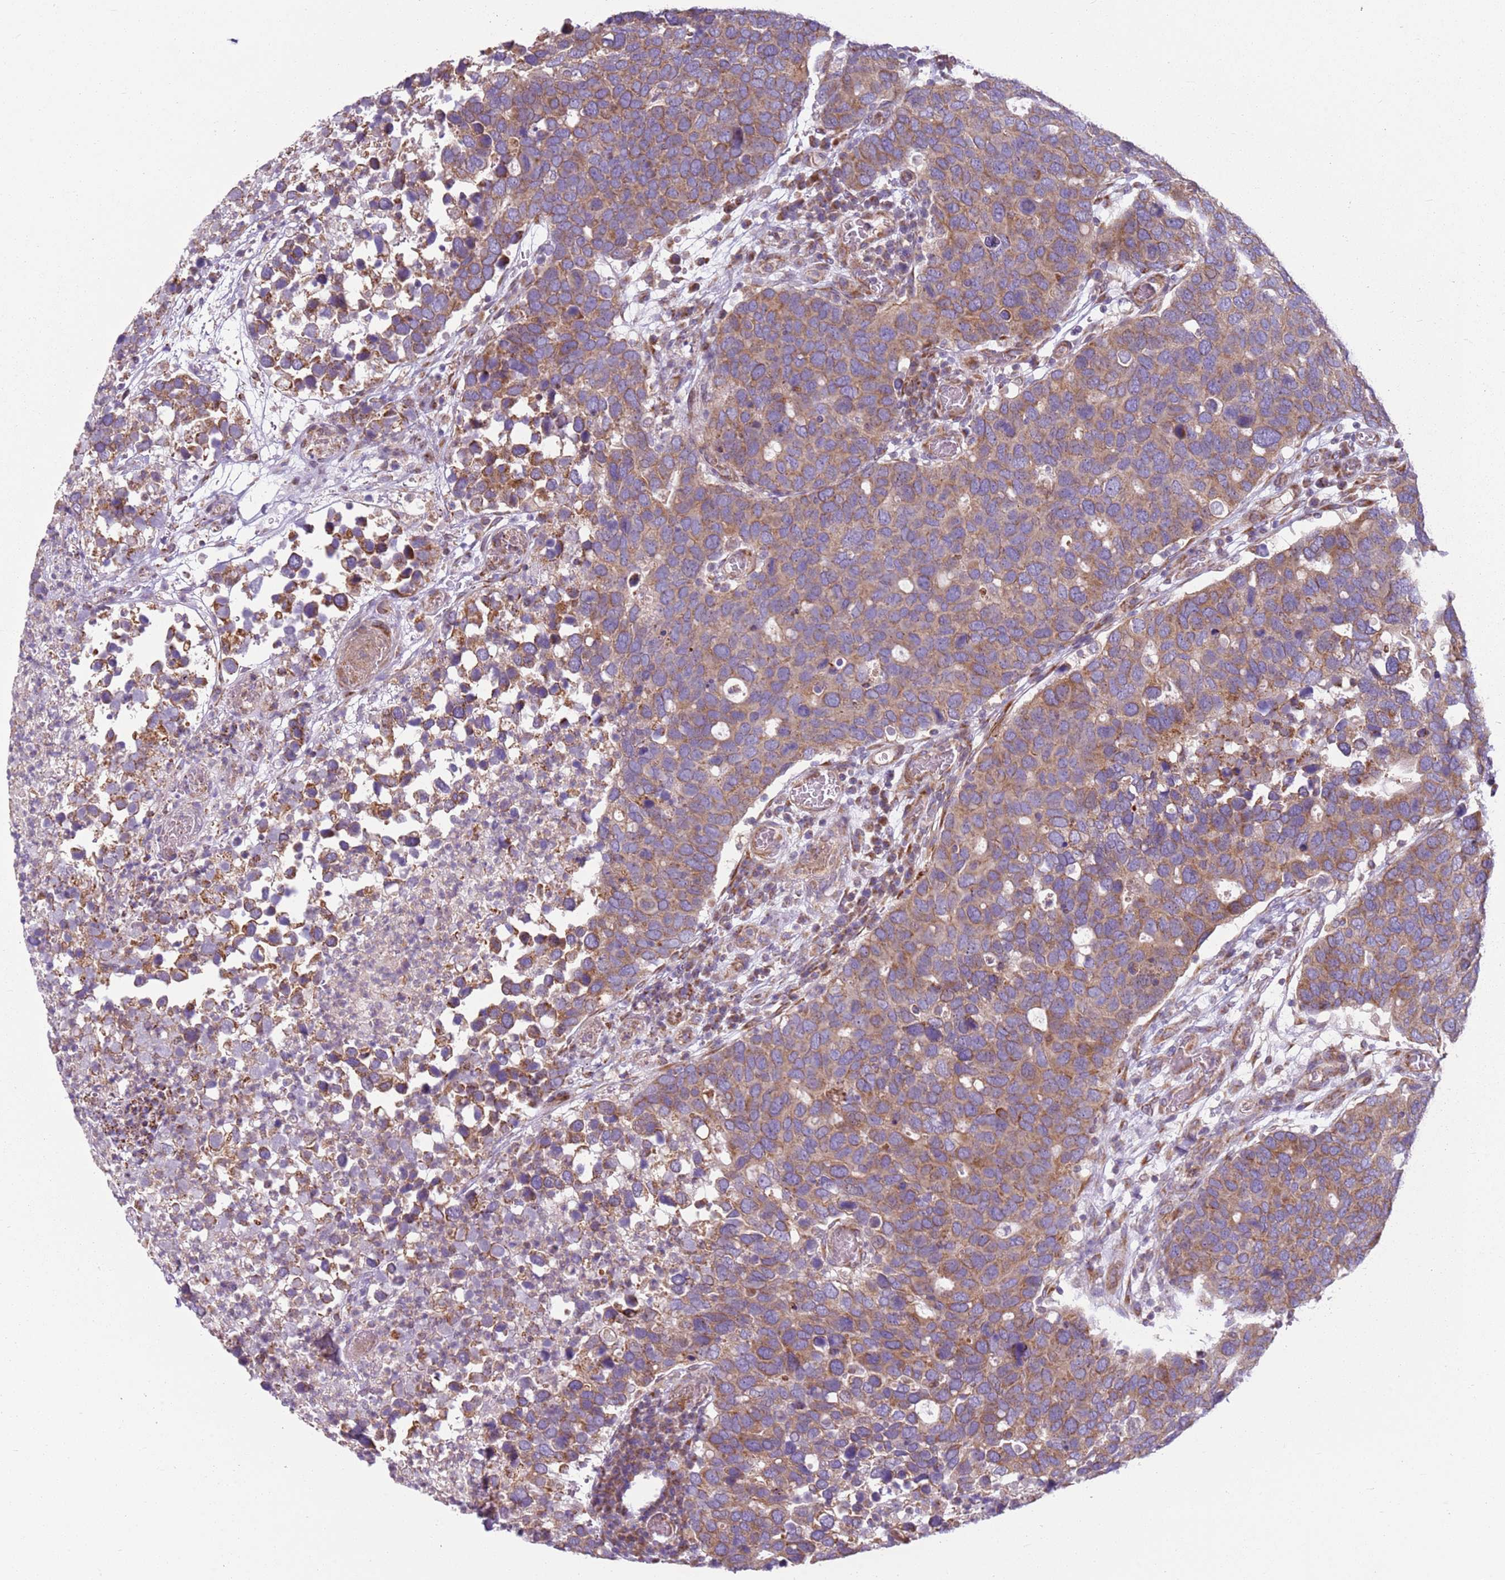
{"staining": {"intensity": "moderate", "quantity": ">75%", "location": "cytoplasmic/membranous"}, "tissue": "breast cancer", "cell_type": "Tumor cells", "image_type": "cancer", "snomed": [{"axis": "morphology", "description": "Duct carcinoma"}, {"axis": "topography", "description": "Breast"}], "caption": "Human breast cancer (infiltrating ductal carcinoma) stained for a protein (brown) shows moderate cytoplasmic/membranous positive expression in approximately >75% of tumor cells.", "gene": "TMEM200C", "patient": {"sex": "female", "age": 83}}